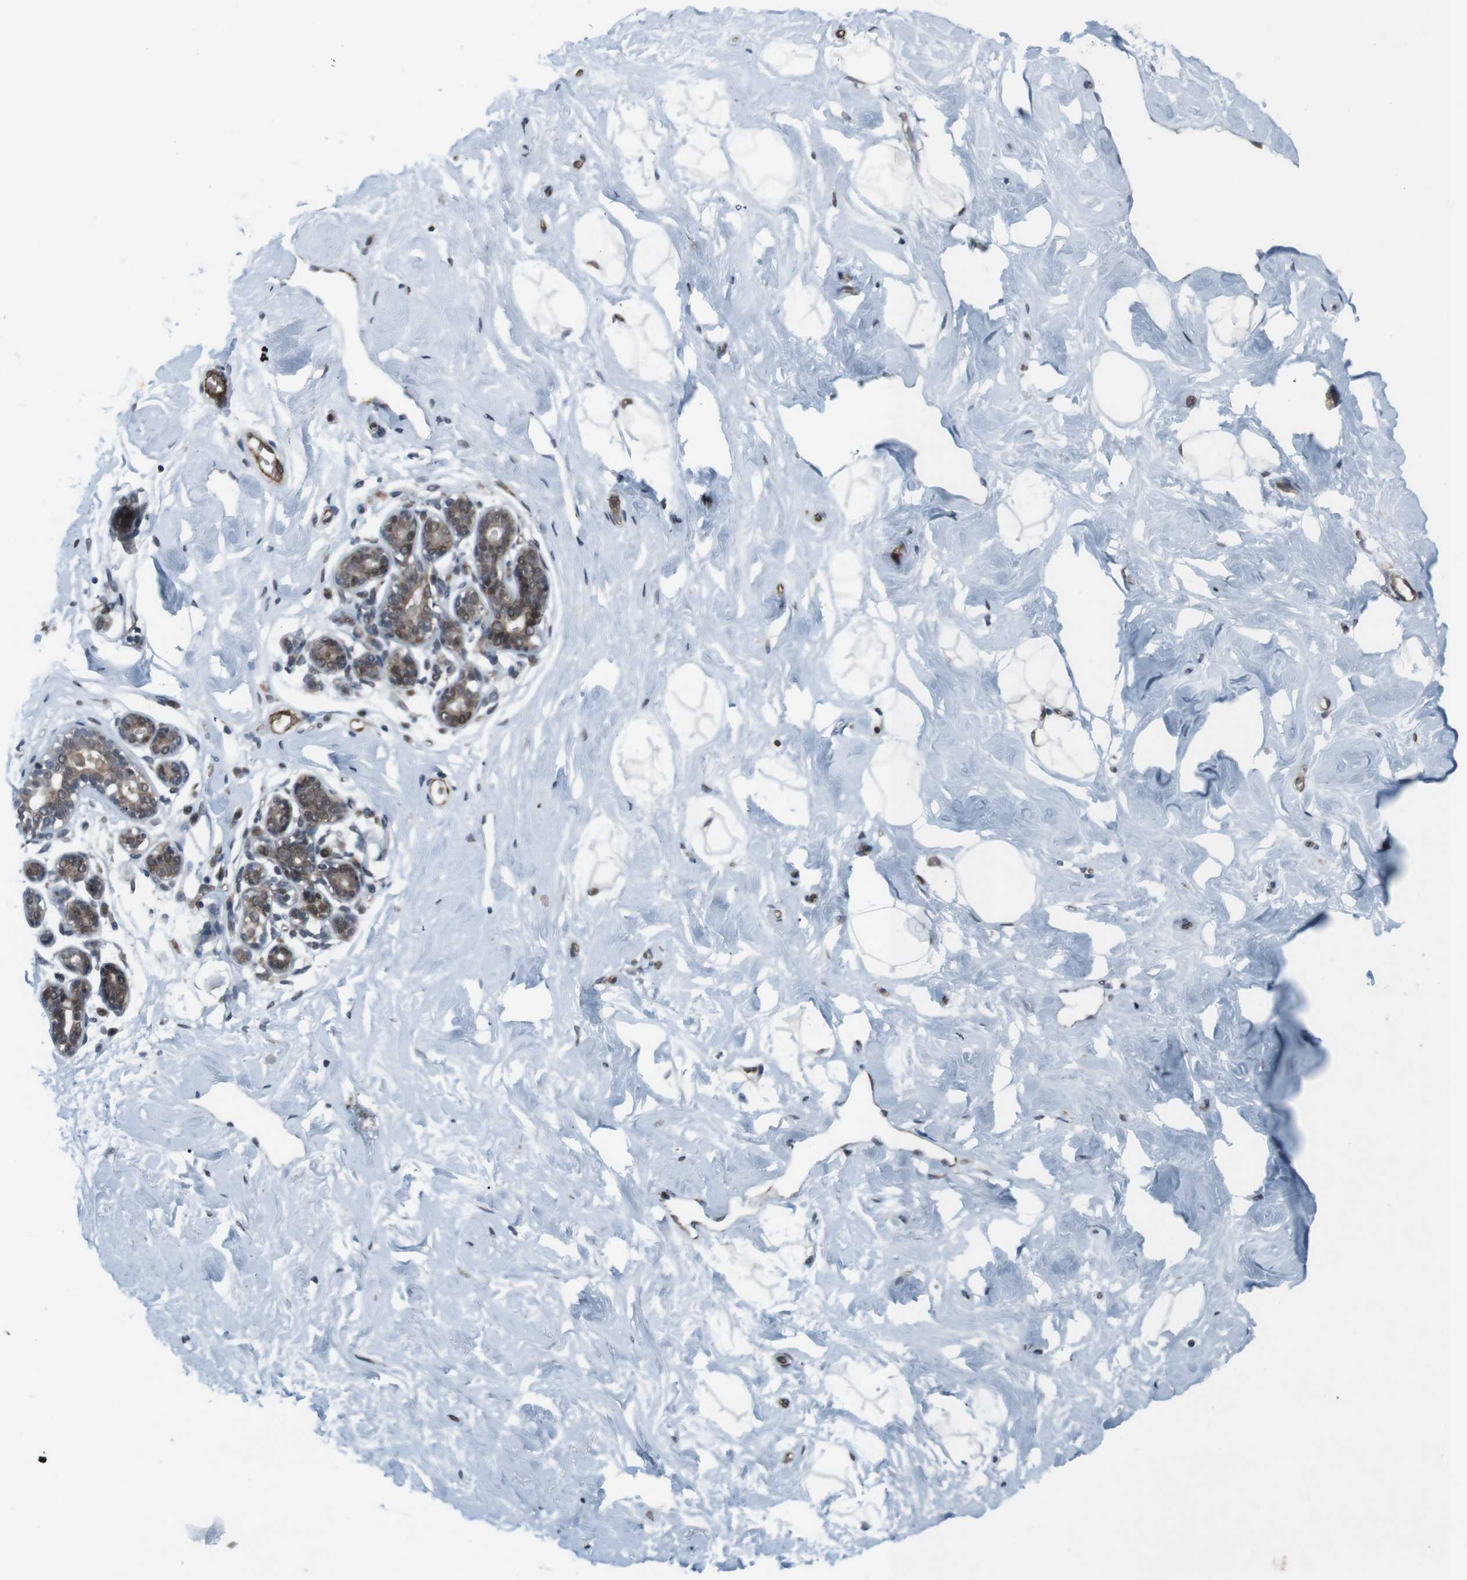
{"staining": {"intensity": "moderate", "quantity": ">75%", "location": "nuclear"}, "tissue": "breast", "cell_type": "Adipocytes", "image_type": "normal", "snomed": [{"axis": "morphology", "description": "Normal tissue, NOS"}, {"axis": "topography", "description": "Breast"}], "caption": "An image of breast stained for a protein displays moderate nuclear brown staining in adipocytes. (brown staining indicates protein expression, while blue staining denotes nuclei).", "gene": "SS18L1", "patient": {"sex": "female", "age": 23}}